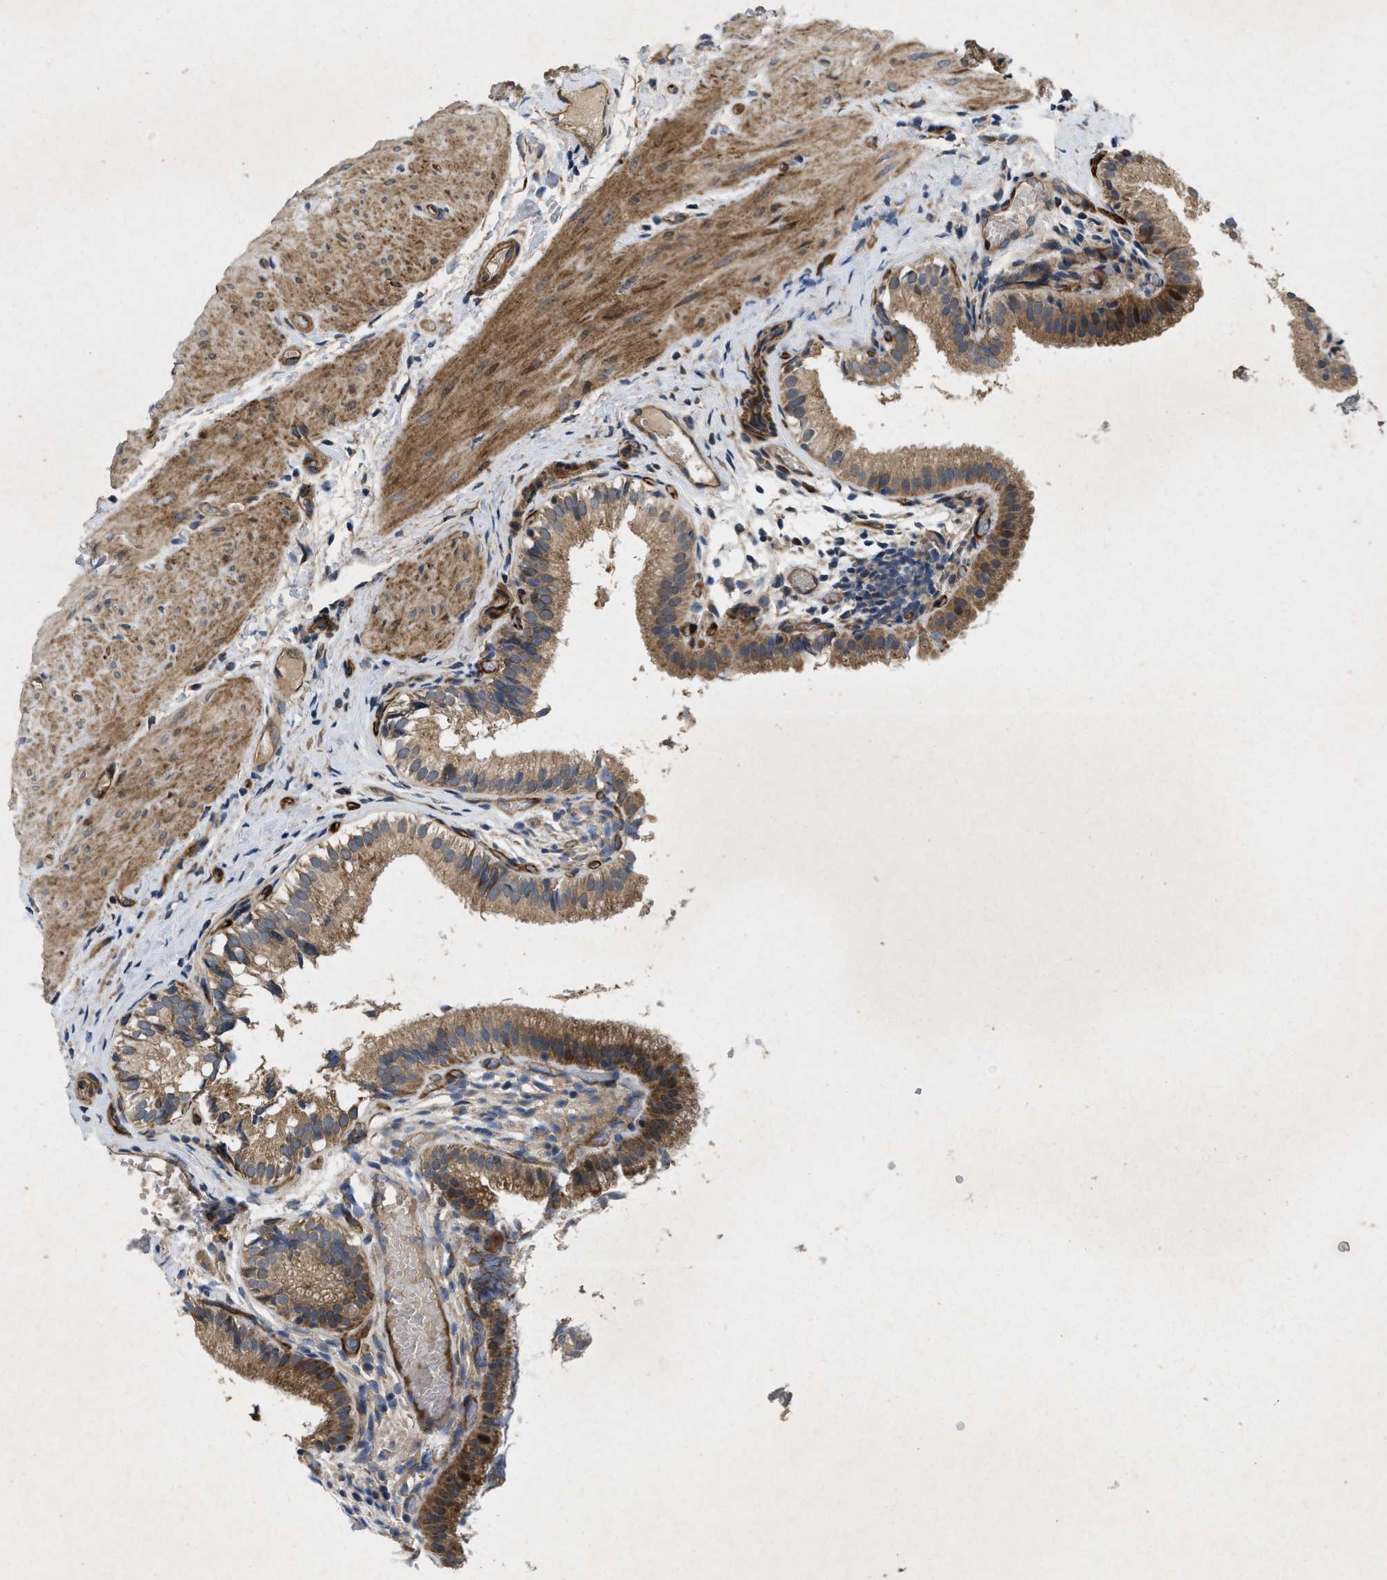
{"staining": {"intensity": "moderate", "quantity": ">75%", "location": "cytoplasmic/membranous,nuclear"}, "tissue": "gallbladder", "cell_type": "Glandular cells", "image_type": "normal", "snomed": [{"axis": "morphology", "description": "Normal tissue, NOS"}, {"axis": "topography", "description": "Gallbladder"}], "caption": "A histopathology image showing moderate cytoplasmic/membranous,nuclear expression in about >75% of glandular cells in unremarkable gallbladder, as visualized by brown immunohistochemical staining.", "gene": "HSPA12B", "patient": {"sex": "female", "age": 26}}